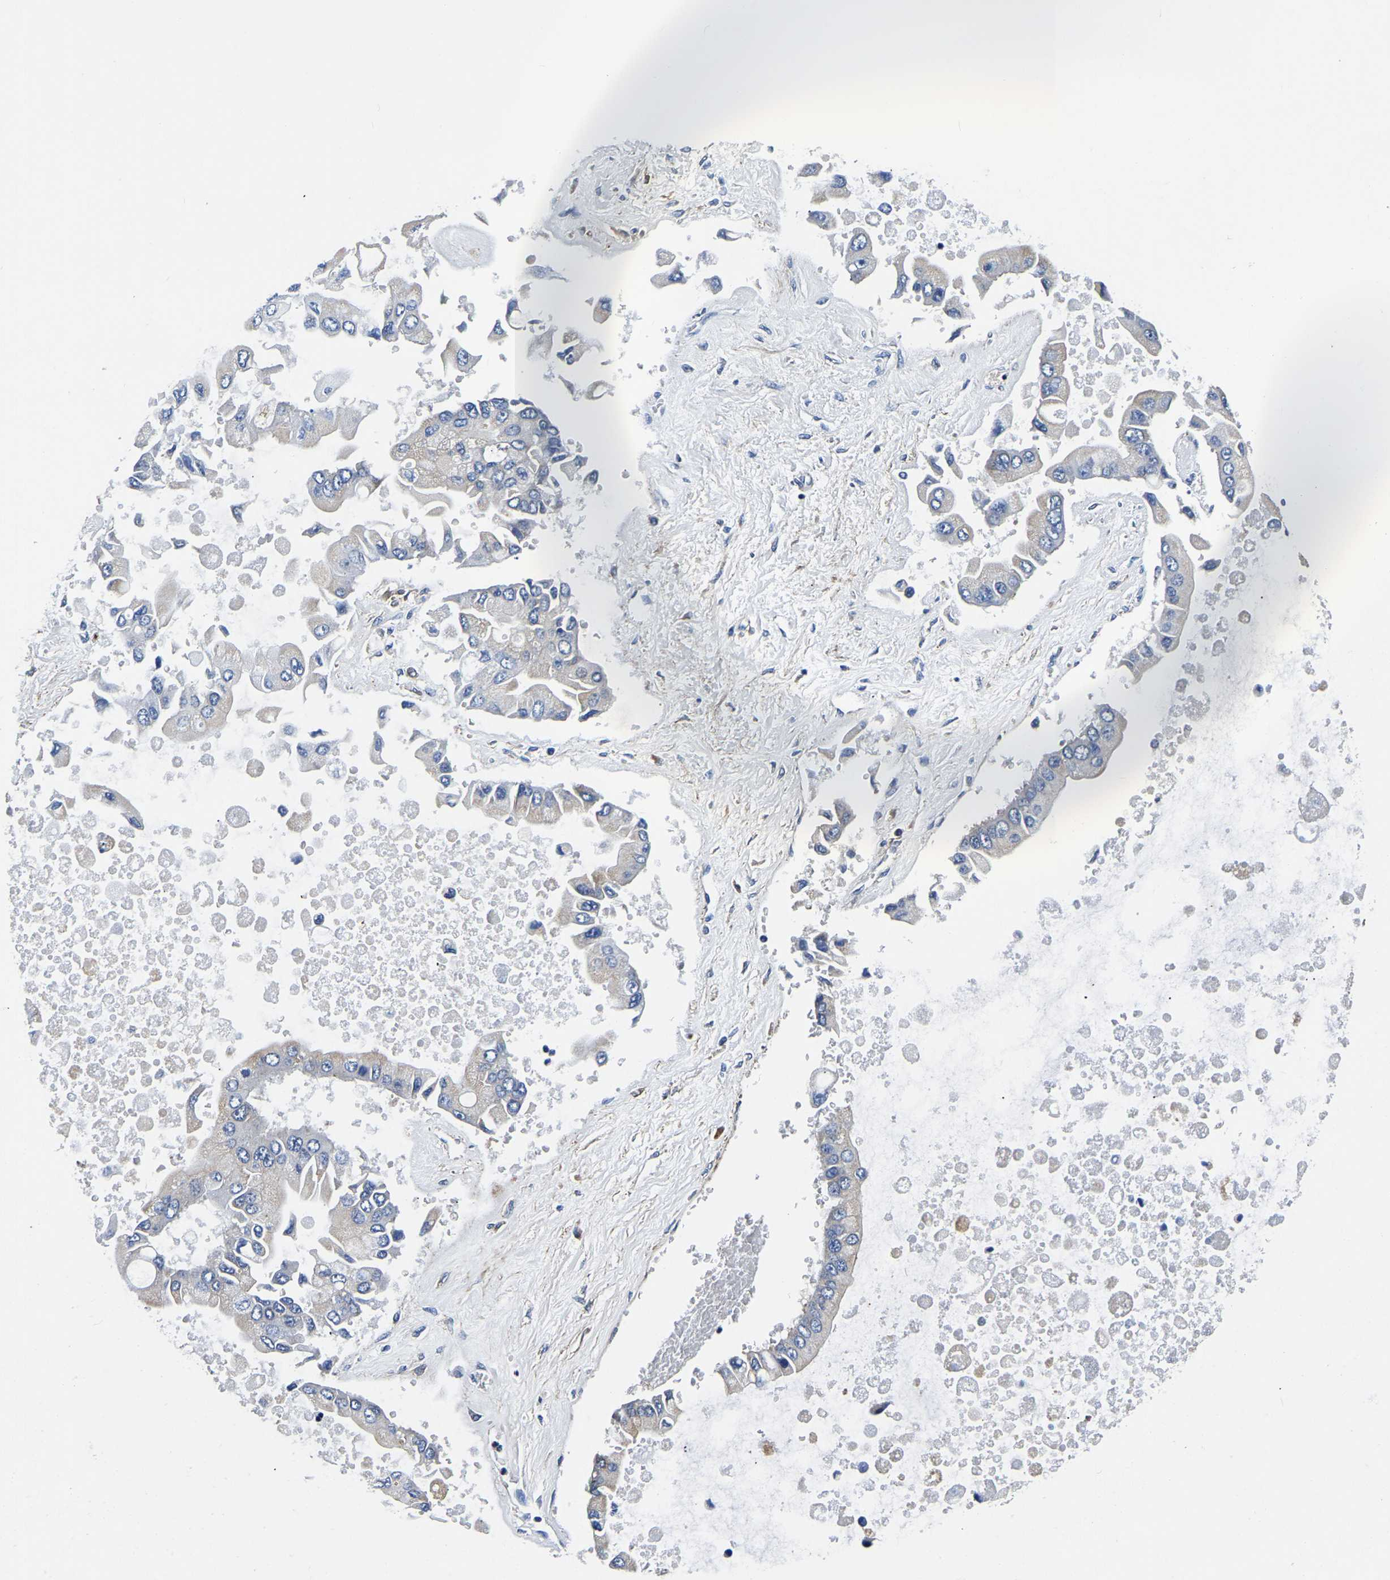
{"staining": {"intensity": "negative", "quantity": "none", "location": "none"}, "tissue": "liver cancer", "cell_type": "Tumor cells", "image_type": "cancer", "snomed": [{"axis": "morphology", "description": "Cholangiocarcinoma"}, {"axis": "topography", "description": "Liver"}], "caption": "An immunohistochemistry (IHC) photomicrograph of liver cholangiocarcinoma is shown. There is no staining in tumor cells of liver cholangiocarcinoma.", "gene": "KCTD17", "patient": {"sex": "male", "age": 50}}